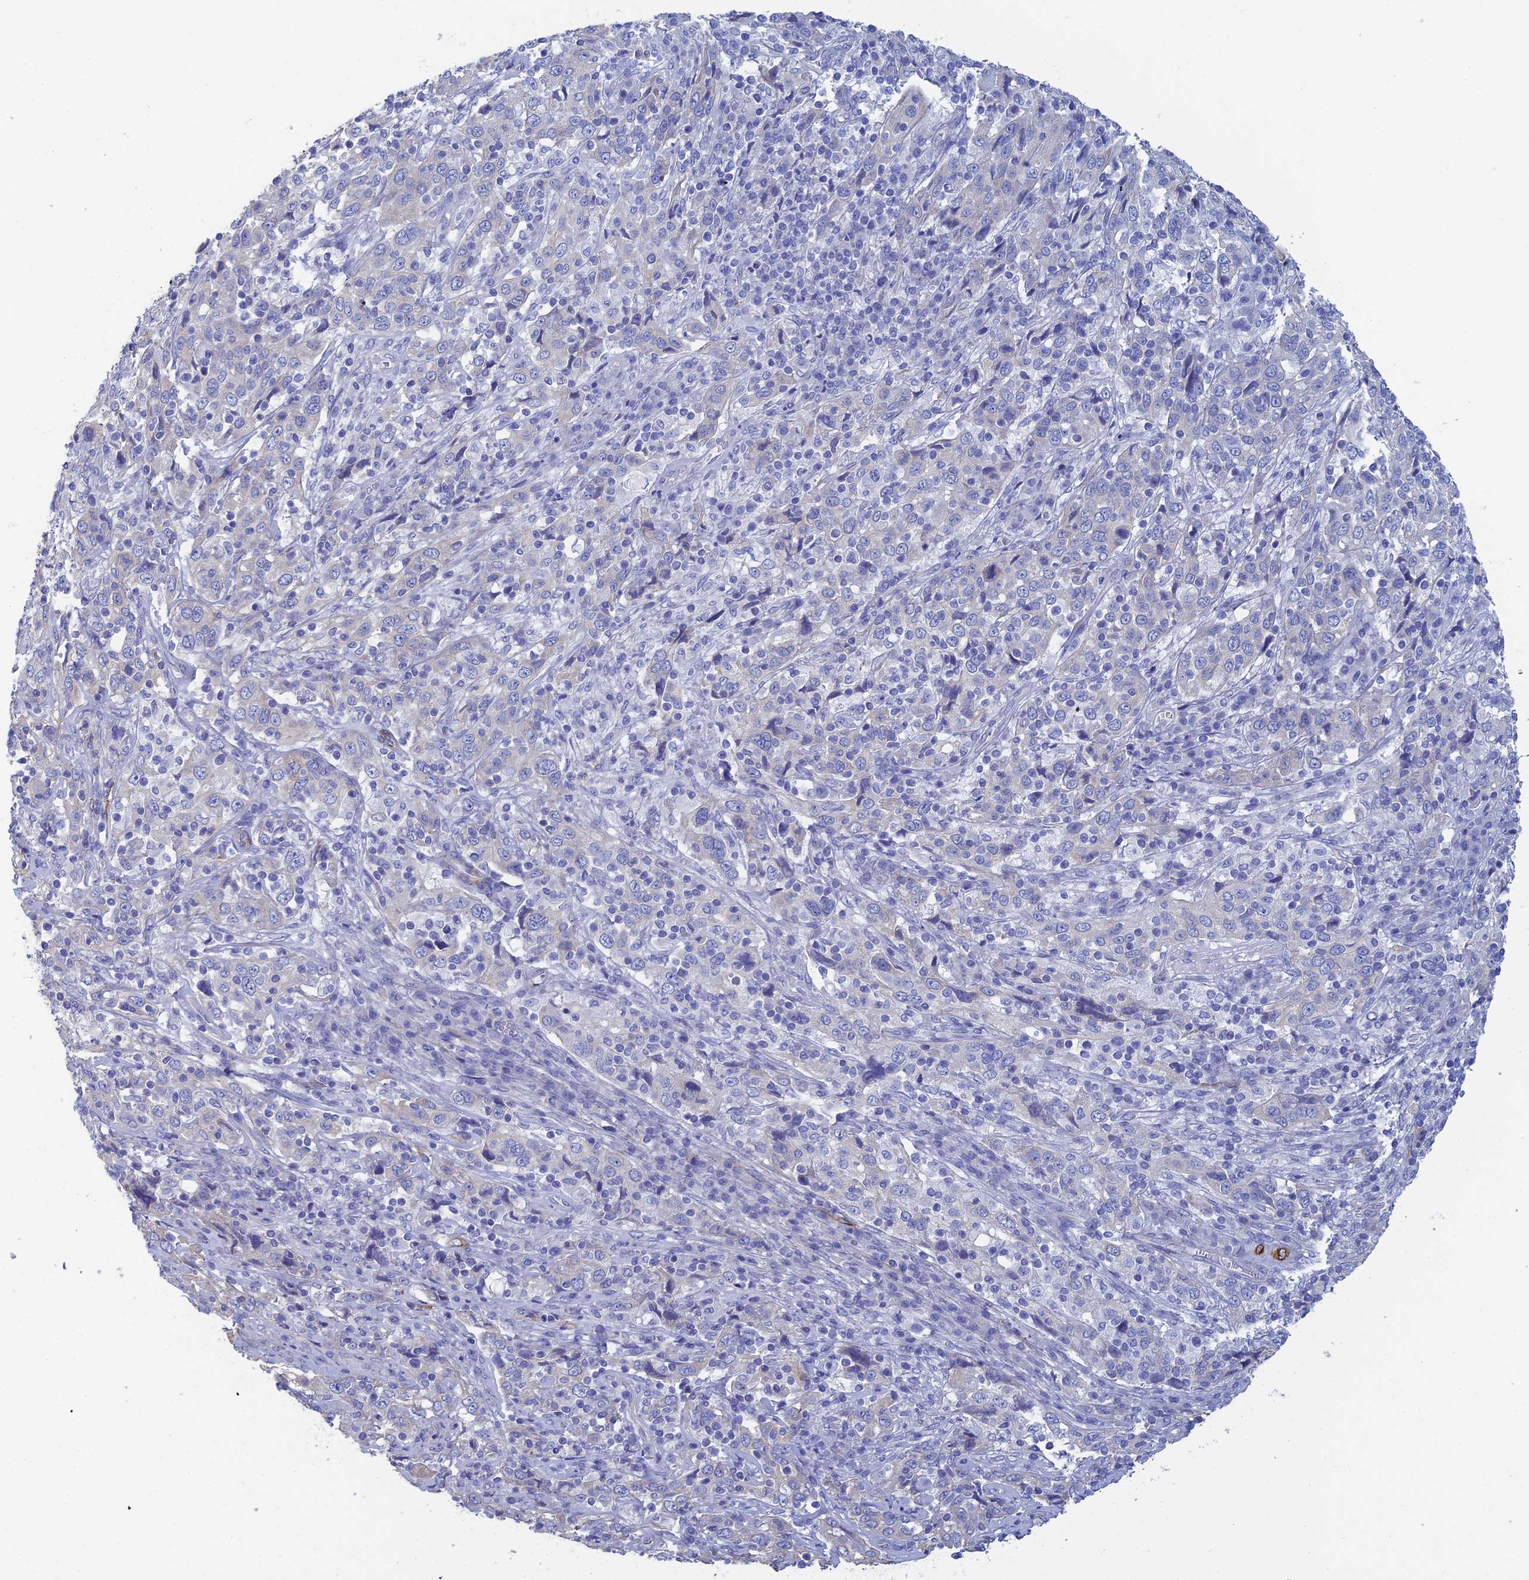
{"staining": {"intensity": "negative", "quantity": "none", "location": "none"}, "tissue": "cervical cancer", "cell_type": "Tumor cells", "image_type": "cancer", "snomed": [{"axis": "morphology", "description": "Squamous cell carcinoma, NOS"}, {"axis": "topography", "description": "Cervix"}], "caption": "A micrograph of human cervical squamous cell carcinoma is negative for staining in tumor cells.", "gene": "PCDHA8", "patient": {"sex": "female", "age": 46}}